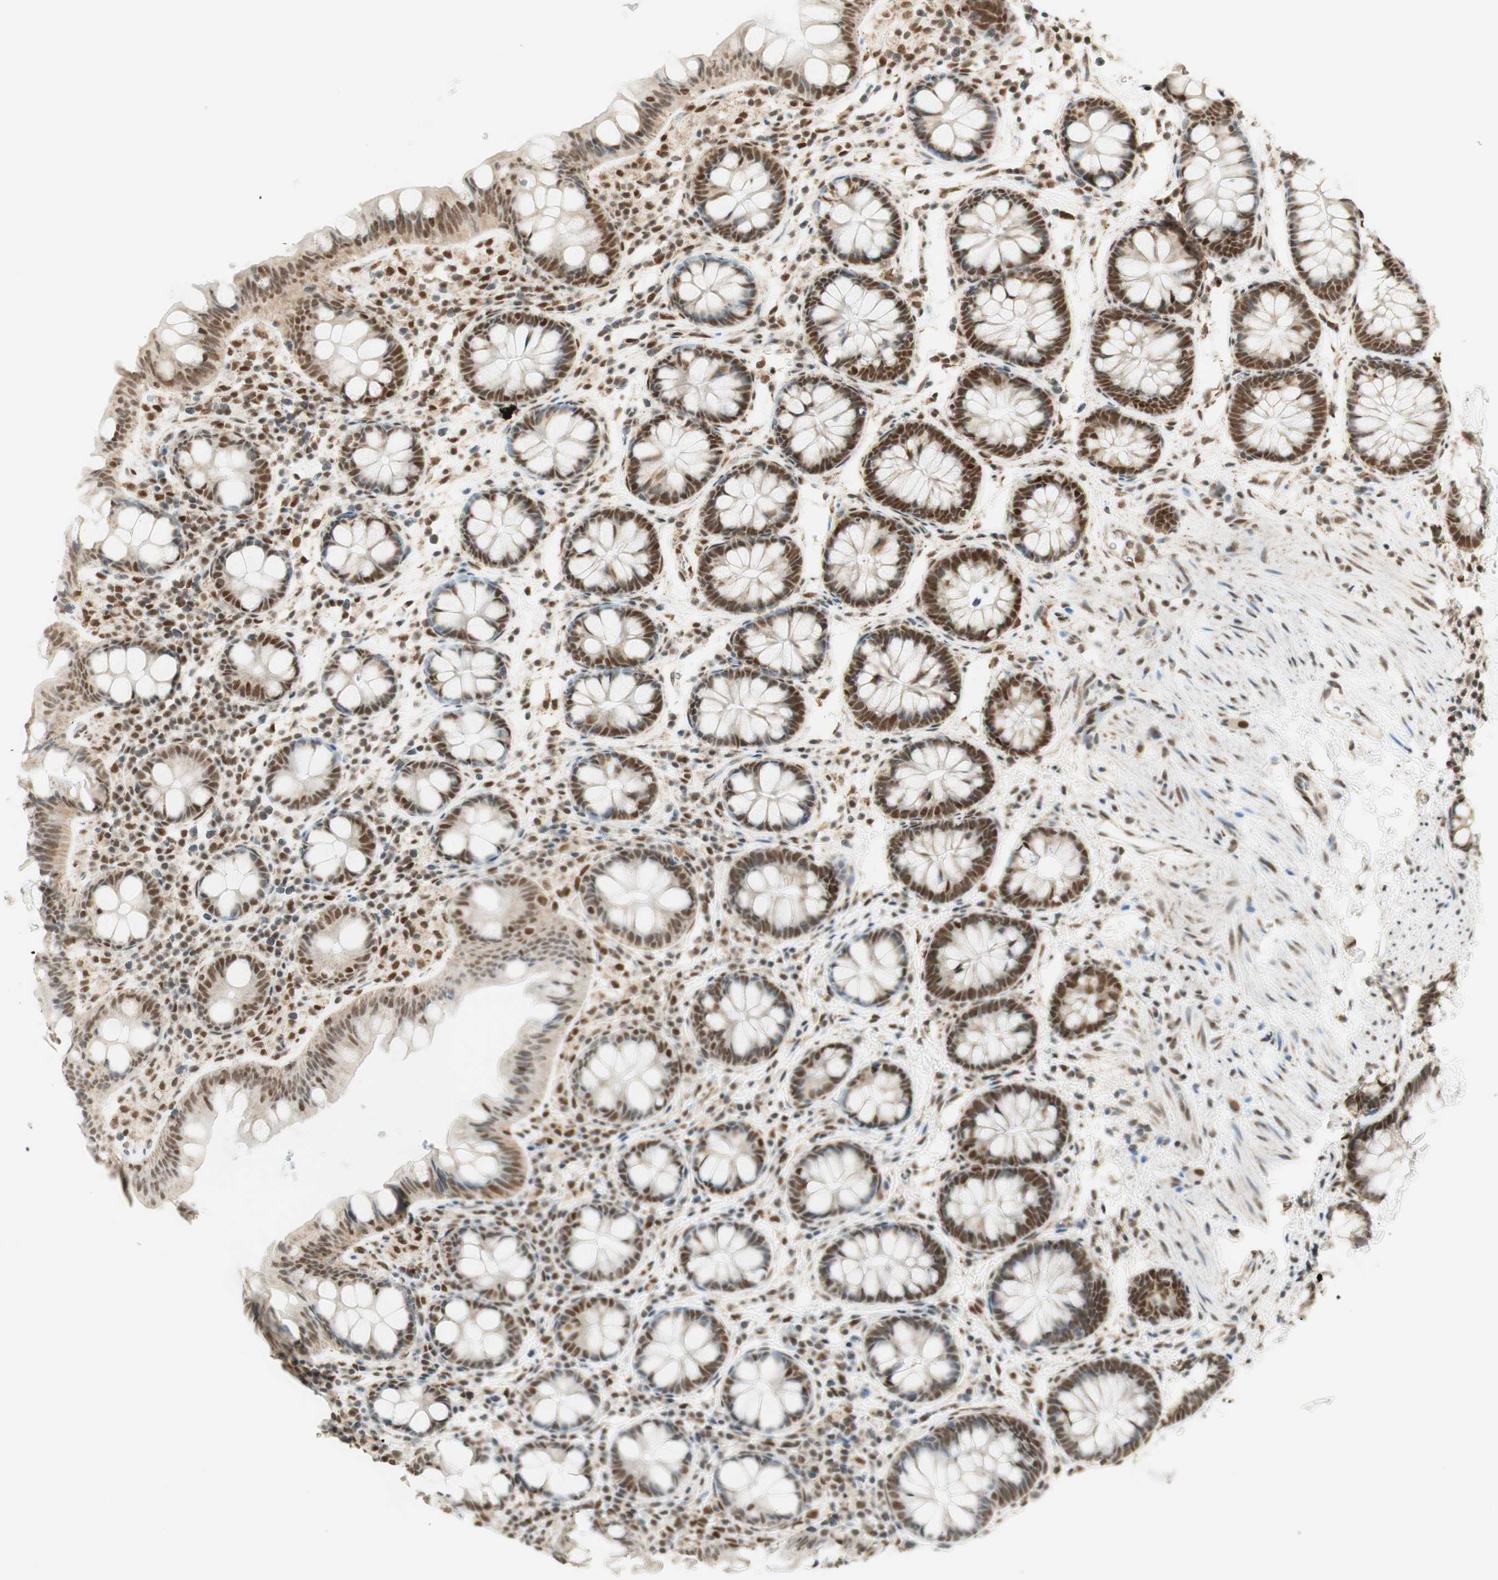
{"staining": {"intensity": "moderate", "quantity": ">75%", "location": "nuclear"}, "tissue": "colon", "cell_type": "Endothelial cells", "image_type": "normal", "snomed": [{"axis": "morphology", "description": "Normal tissue, NOS"}, {"axis": "topography", "description": "Colon"}], "caption": "This image displays unremarkable colon stained with IHC to label a protein in brown. The nuclear of endothelial cells show moderate positivity for the protein. Nuclei are counter-stained blue.", "gene": "ZNF782", "patient": {"sex": "female", "age": 80}}